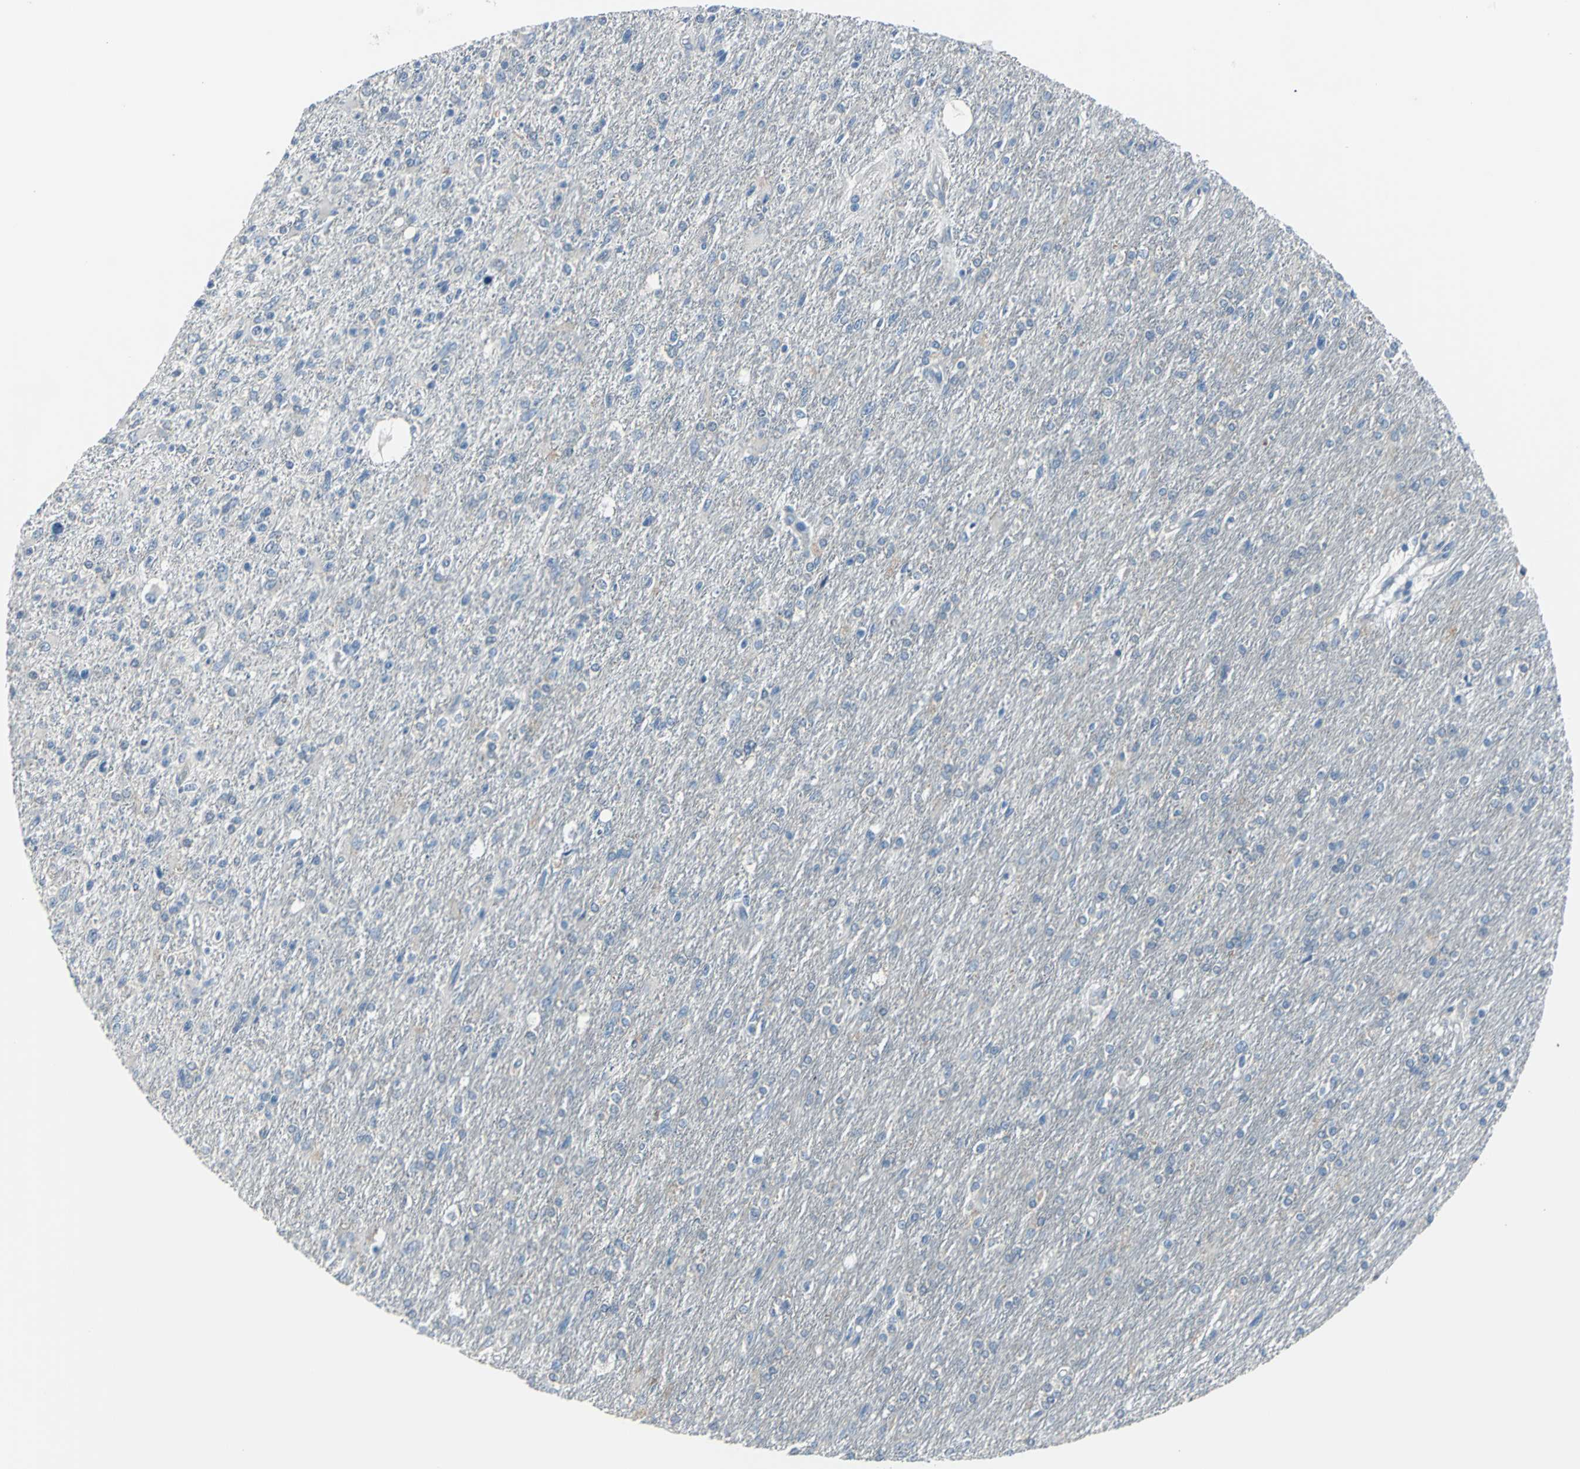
{"staining": {"intensity": "weak", "quantity": "<25%", "location": "cytoplasmic/membranous"}, "tissue": "glioma", "cell_type": "Tumor cells", "image_type": "cancer", "snomed": [{"axis": "morphology", "description": "Glioma, malignant, High grade"}, {"axis": "topography", "description": "Cerebral cortex"}], "caption": "Immunohistochemical staining of glioma demonstrates no significant positivity in tumor cells. (DAB (3,3'-diaminobenzidine) IHC, high magnification).", "gene": "ZNF415", "patient": {"sex": "male", "age": 76}}